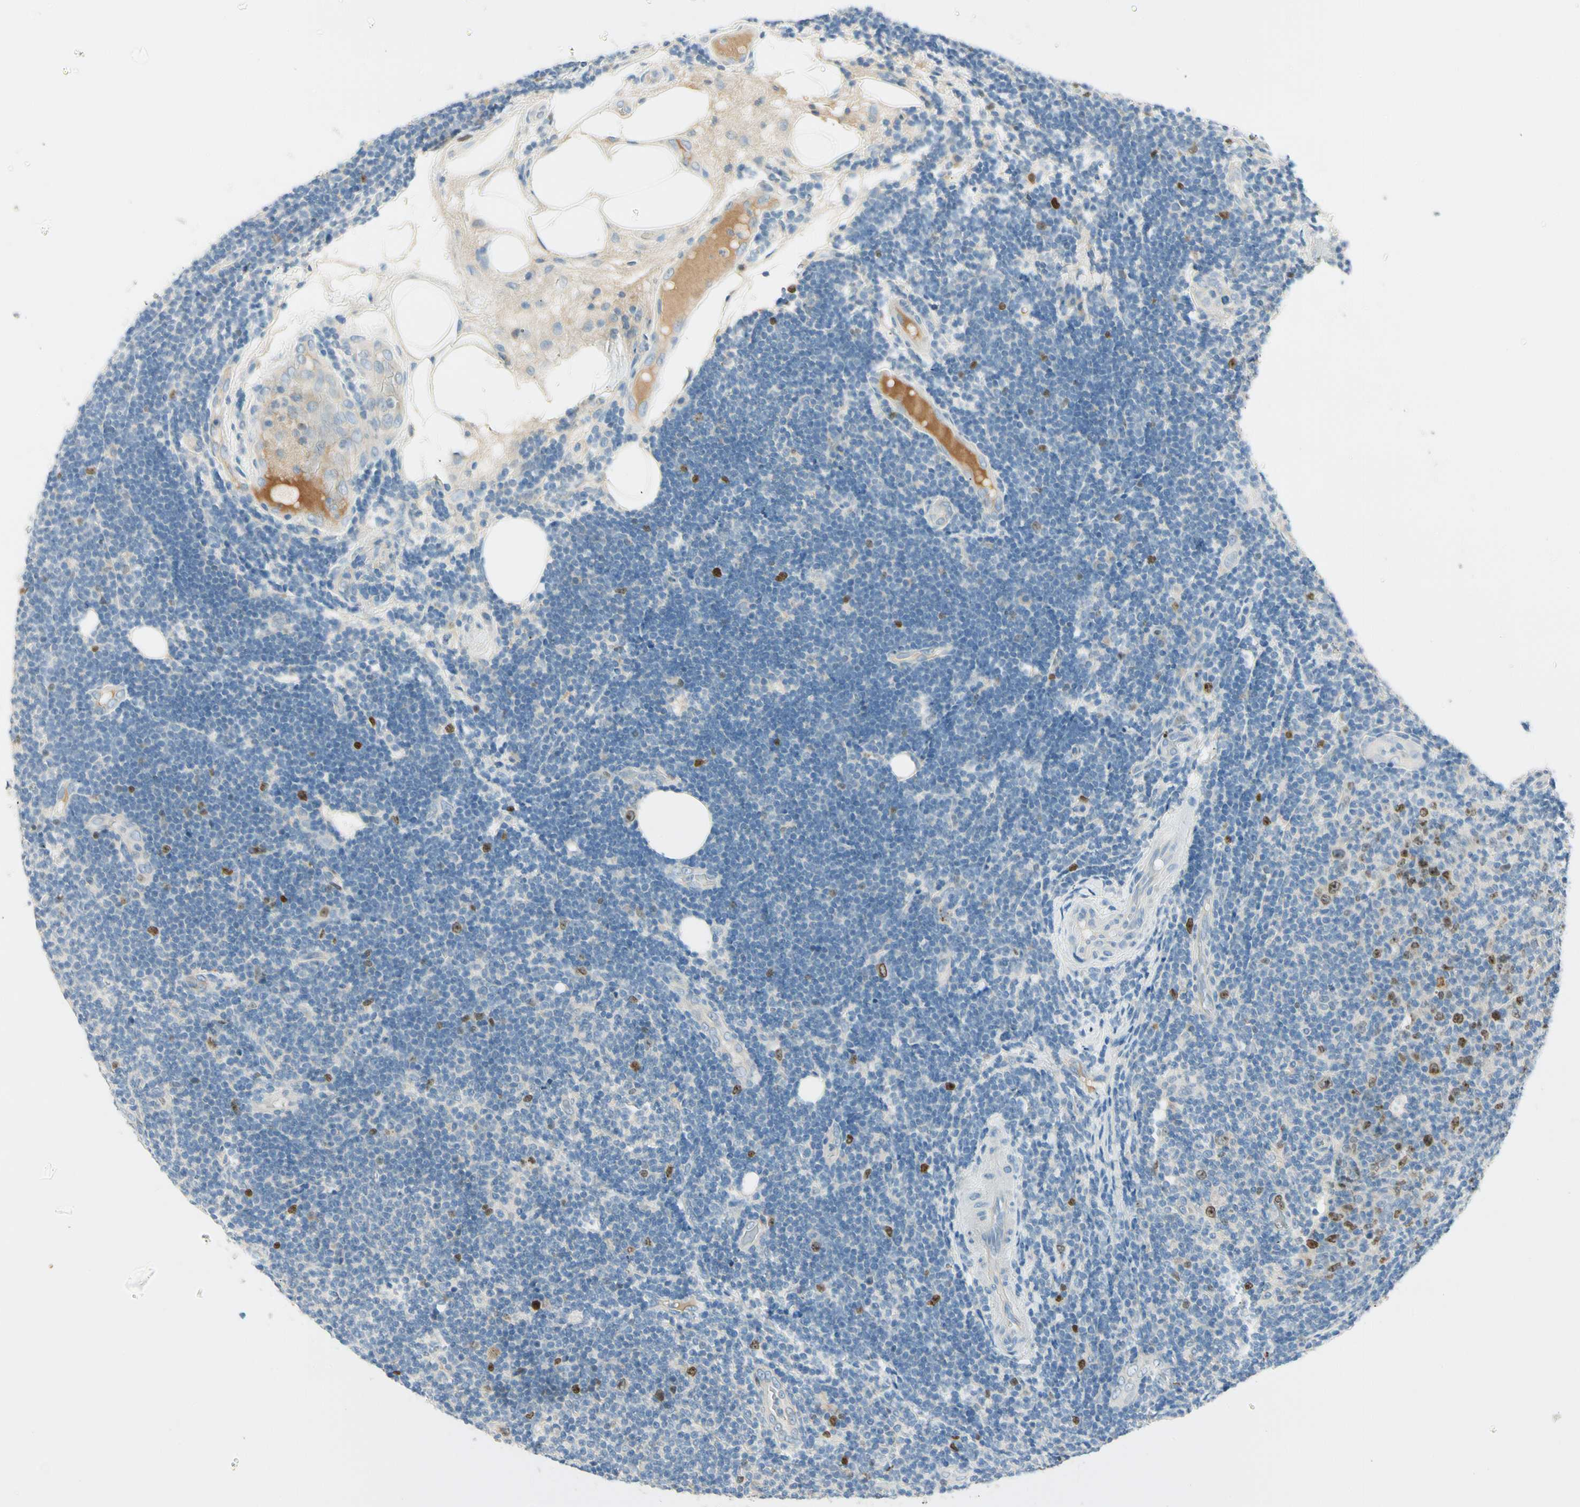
{"staining": {"intensity": "moderate", "quantity": "<25%", "location": "nuclear"}, "tissue": "lymphoma", "cell_type": "Tumor cells", "image_type": "cancer", "snomed": [{"axis": "morphology", "description": "Malignant lymphoma, non-Hodgkin's type, Low grade"}, {"axis": "topography", "description": "Lymph node"}], "caption": "High-power microscopy captured an IHC photomicrograph of malignant lymphoma, non-Hodgkin's type (low-grade), revealing moderate nuclear expression in about <25% of tumor cells. The protein of interest is stained brown, and the nuclei are stained in blue (DAB IHC with brightfield microscopy, high magnification).", "gene": "PITX1", "patient": {"sex": "male", "age": 83}}